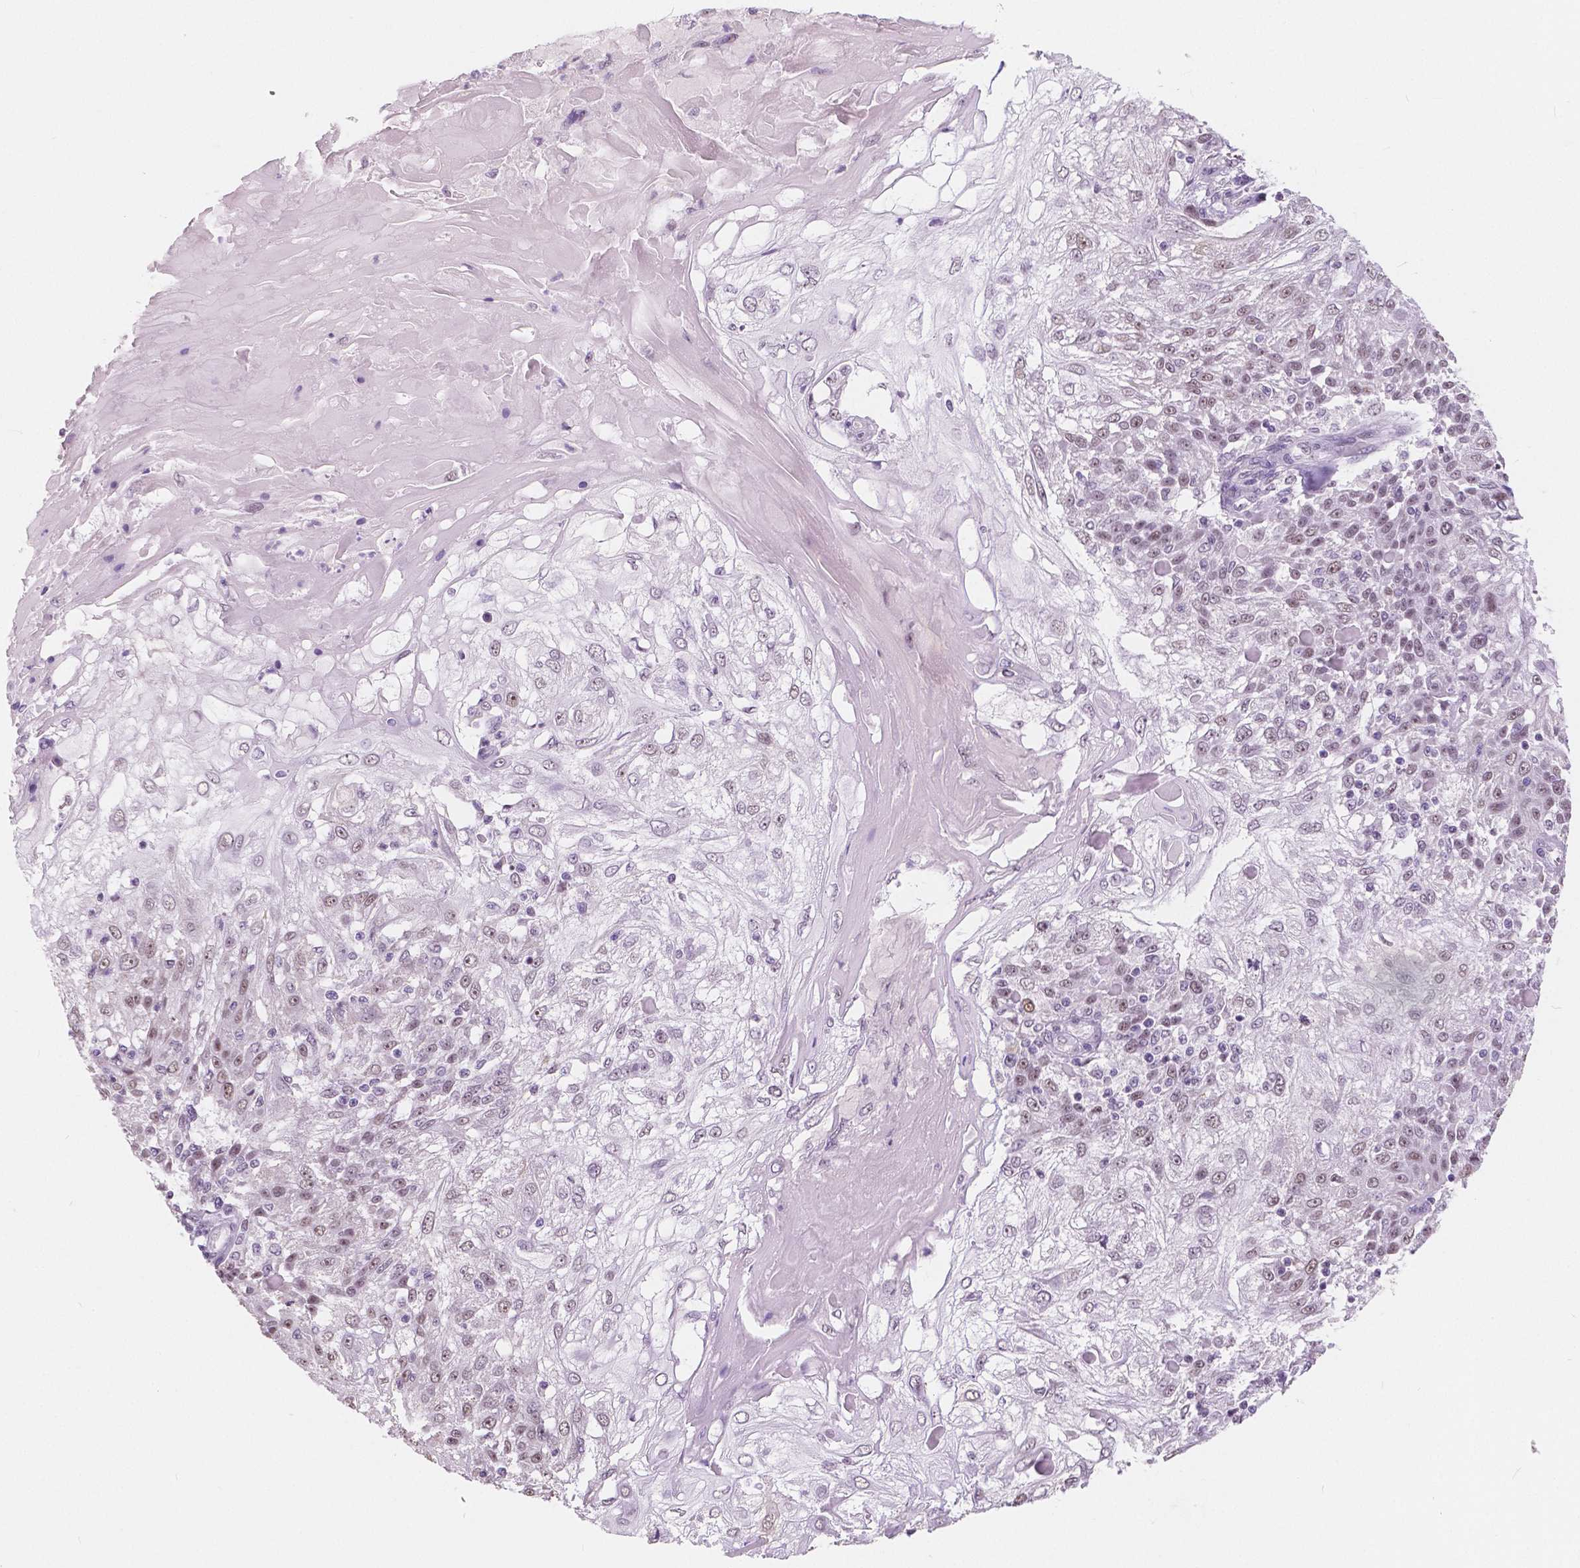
{"staining": {"intensity": "moderate", "quantity": "<25%", "location": "nuclear"}, "tissue": "skin cancer", "cell_type": "Tumor cells", "image_type": "cancer", "snomed": [{"axis": "morphology", "description": "Normal tissue, NOS"}, {"axis": "morphology", "description": "Squamous cell carcinoma, NOS"}, {"axis": "topography", "description": "Skin"}], "caption": "Immunohistochemistry (IHC) of skin cancer demonstrates low levels of moderate nuclear staining in approximately <25% of tumor cells. The protein of interest is stained brown, and the nuclei are stained in blue (DAB (3,3'-diaminobenzidine) IHC with brightfield microscopy, high magnification).", "gene": "NOLC1", "patient": {"sex": "female", "age": 83}}